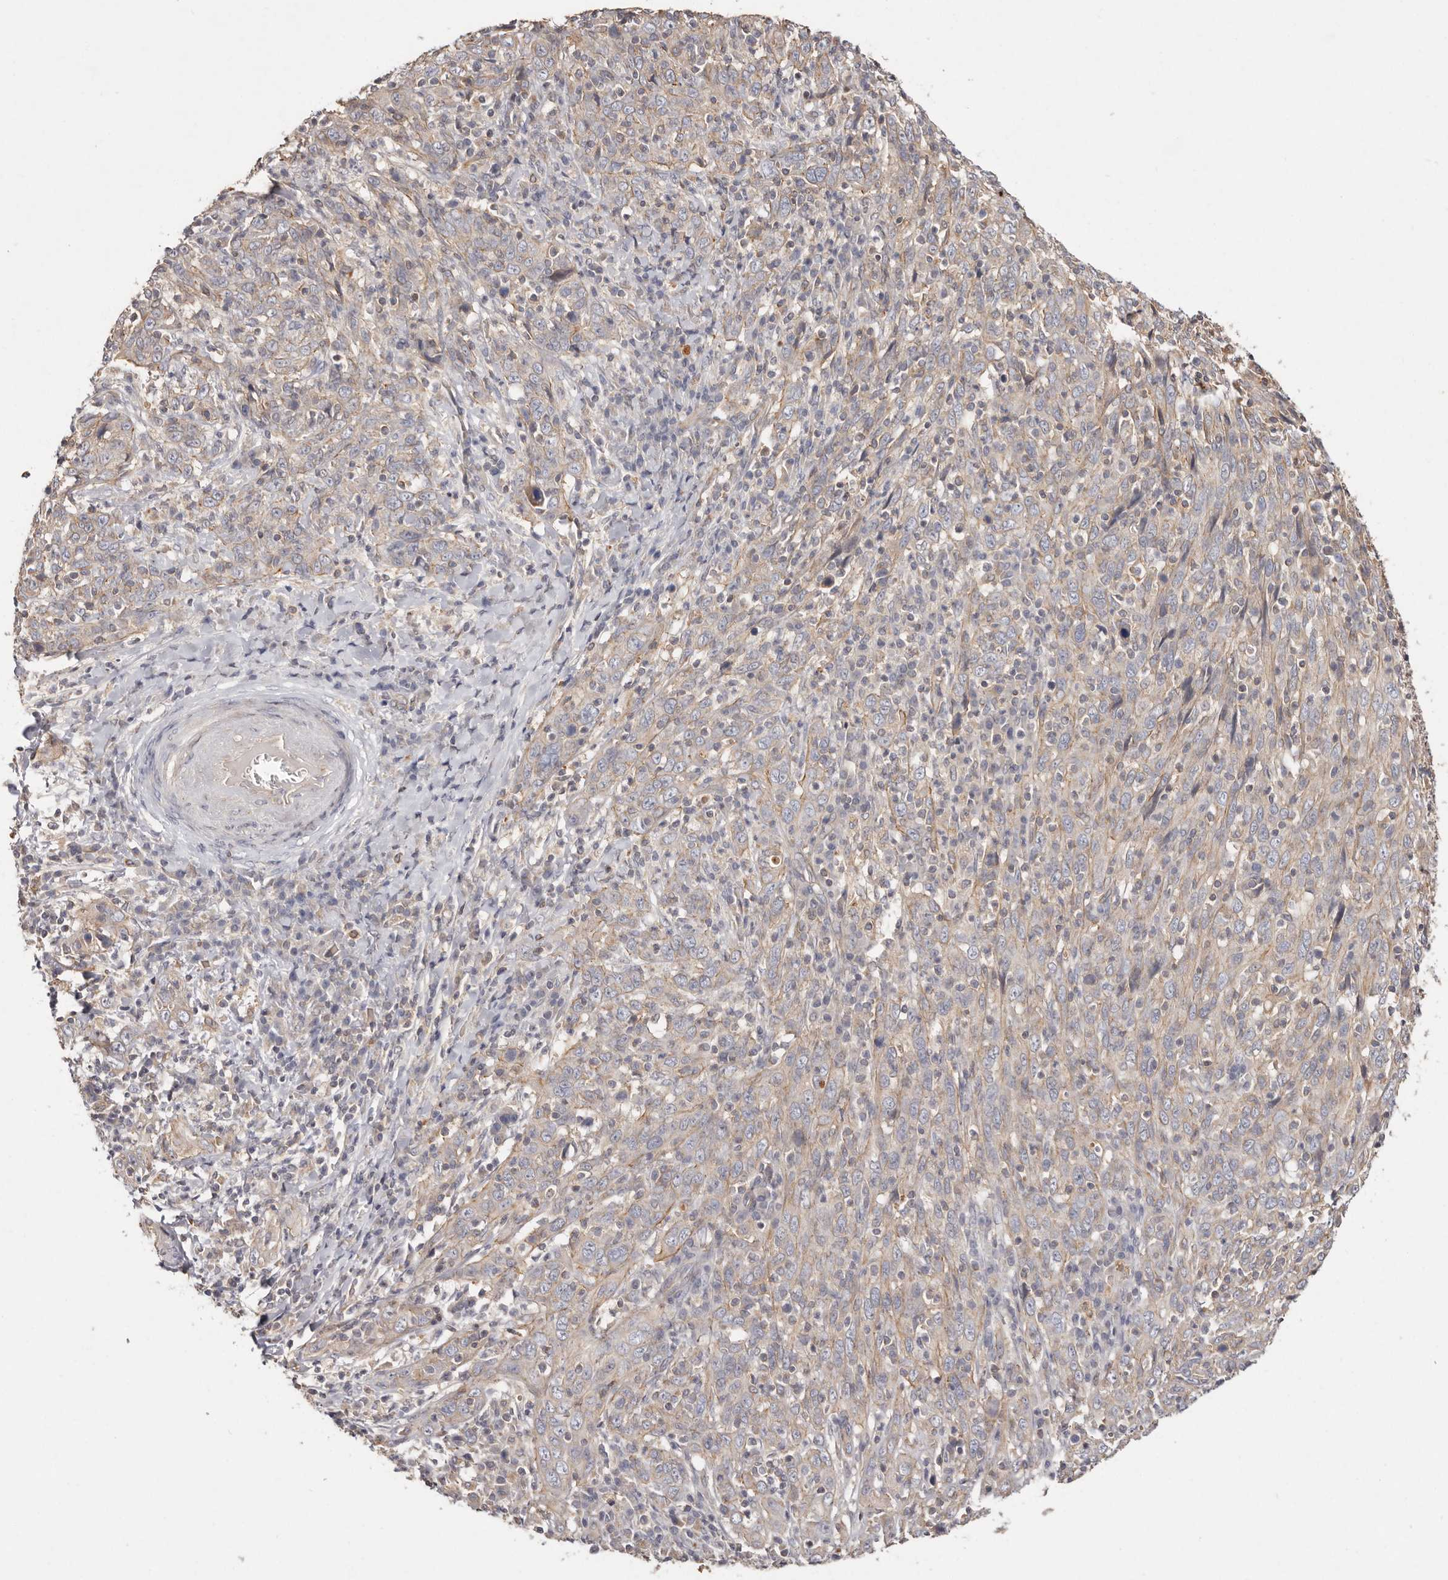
{"staining": {"intensity": "weak", "quantity": "<25%", "location": "cytoplasmic/membranous"}, "tissue": "cervical cancer", "cell_type": "Tumor cells", "image_type": "cancer", "snomed": [{"axis": "morphology", "description": "Squamous cell carcinoma, NOS"}, {"axis": "topography", "description": "Cervix"}], "caption": "This is an immunohistochemistry micrograph of cervical squamous cell carcinoma. There is no positivity in tumor cells.", "gene": "THBS3", "patient": {"sex": "female", "age": 46}}